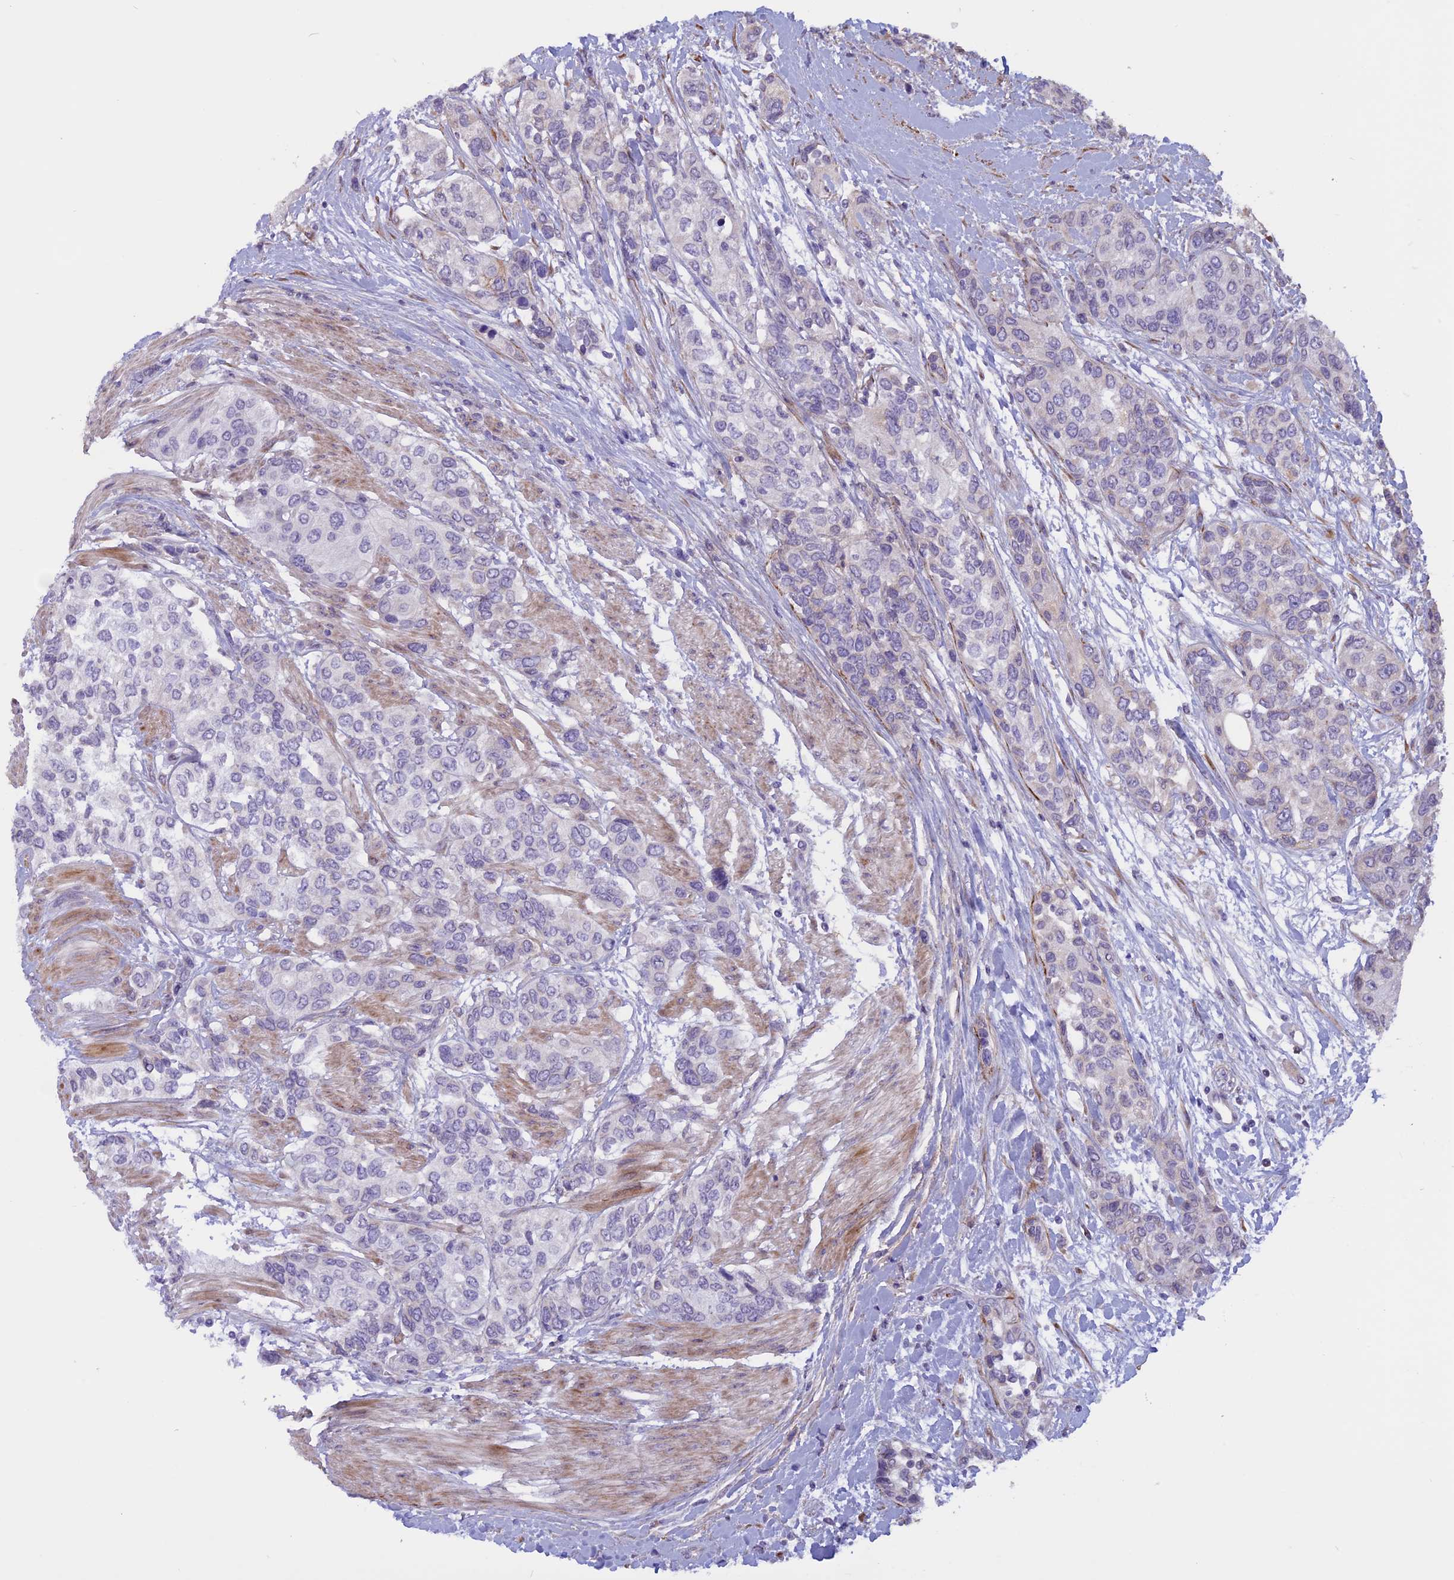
{"staining": {"intensity": "negative", "quantity": "none", "location": "none"}, "tissue": "urothelial cancer", "cell_type": "Tumor cells", "image_type": "cancer", "snomed": [{"axis": "morphology", "description": "Normal tissue, NOS"}, {"axis": "morphology", "description": "Urothelial carcinoma, High grade"}, {"axis": "topography", "description": "Vascular tissue"}, {"axis": "topography", "description": "Urinary bladder"}], "caption": "Tumor cells show no significant positivity in urothelial carcinoma (high-grade).", "gene": "SPHKAP", "patient": {"sex": "female", "age": 56}}